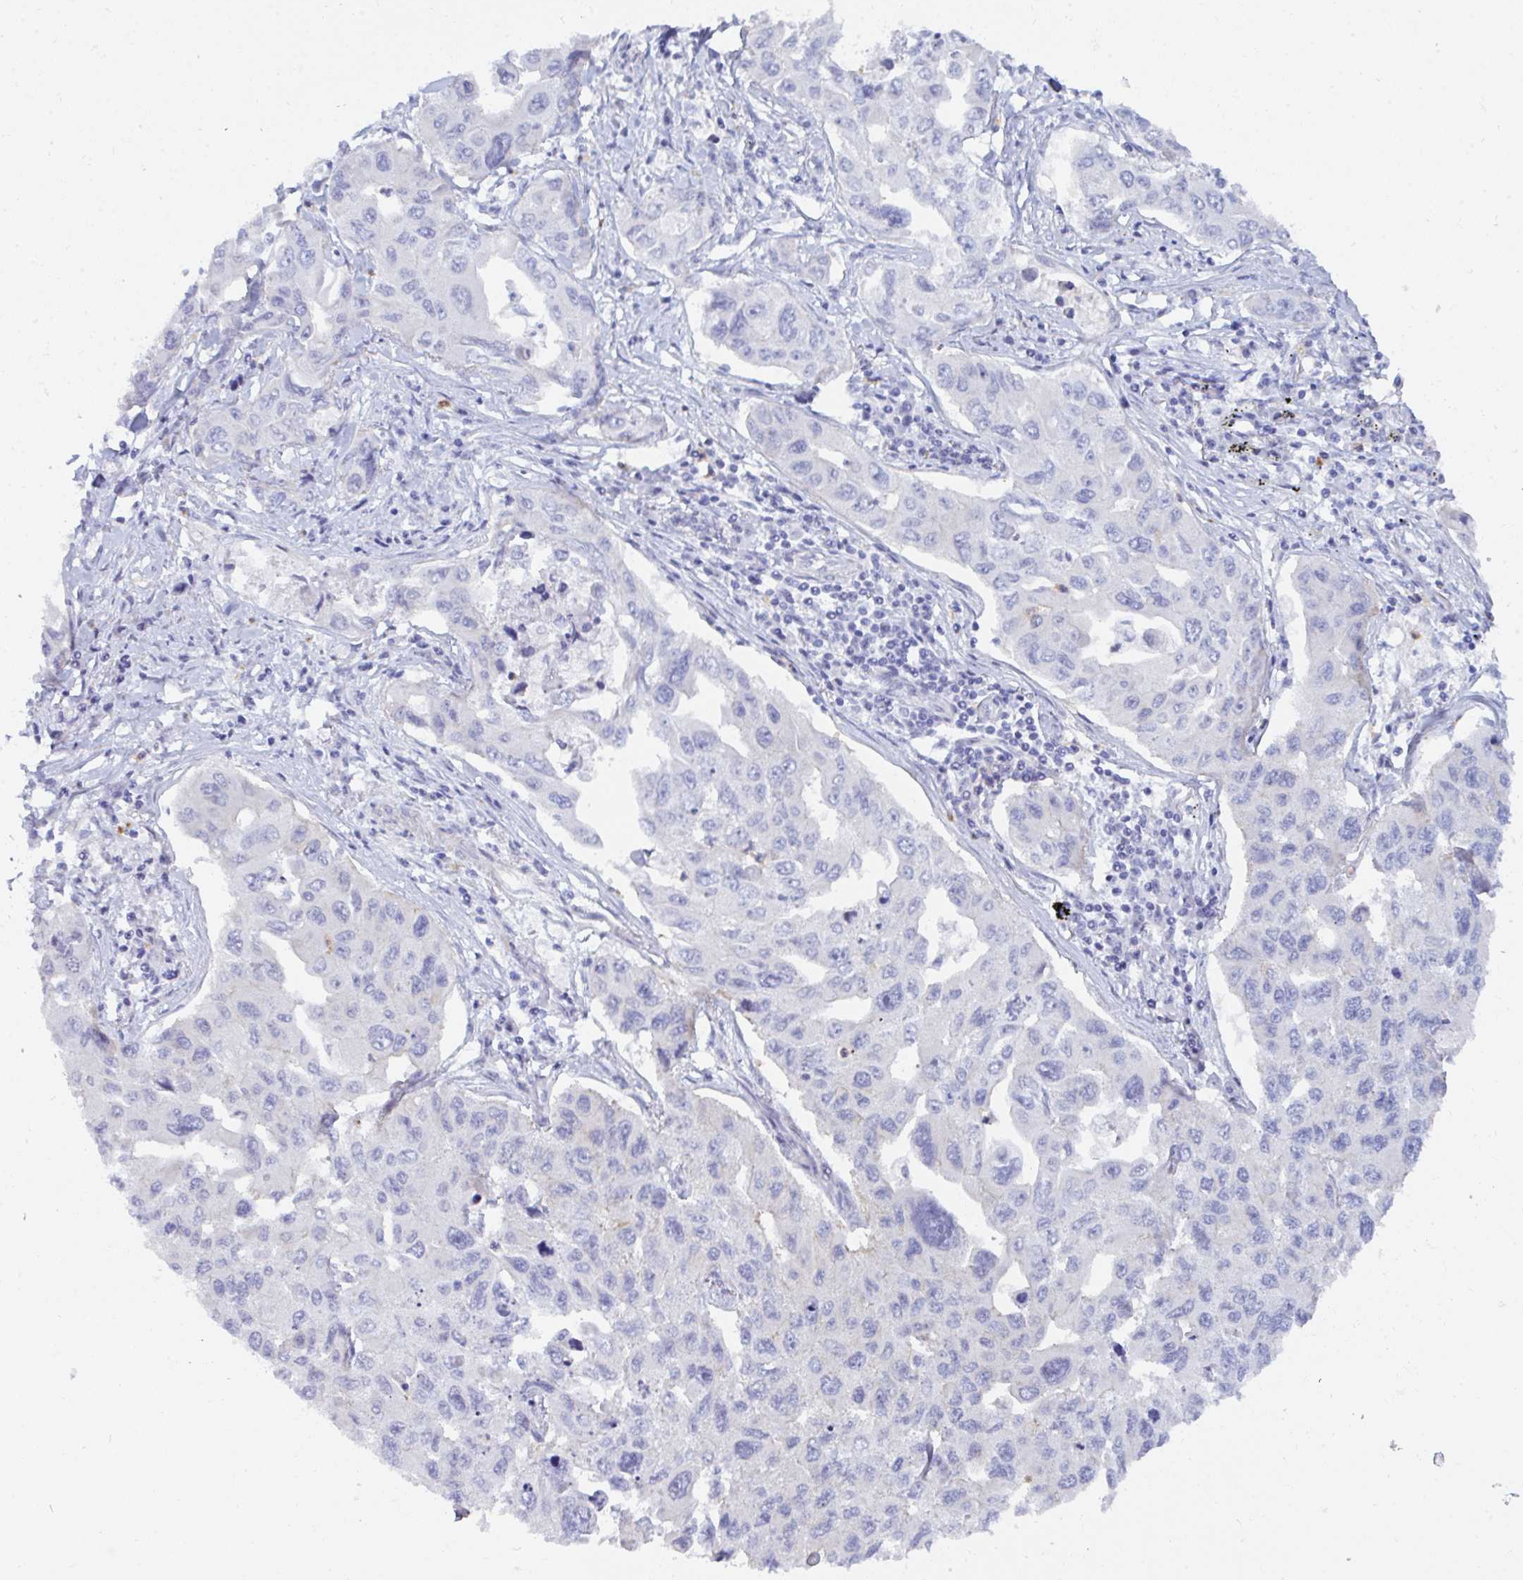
{"staining": {"intensity": "negative", "quantity": "none", "location": "none"}, "tissue": "lung cancer", "cell_type": "Tumor cells", "image_type": "cancer", "snomed": [{"axis": "morphology", "description": "Adenocarcinoma, NOS"}, {"axis": "topography", "description": "Lung"}], "caption": "High magnification brightfield microscopy of lung cancer (adenocarcinoma) stained with DAB (3,3'-diaminobenzidine) (brown) and counterstained with hematoxylin (blue): tumor cells show no significant staining.", "gene": "CEP170B", "patient": {"sex": "male", "age": 64}}